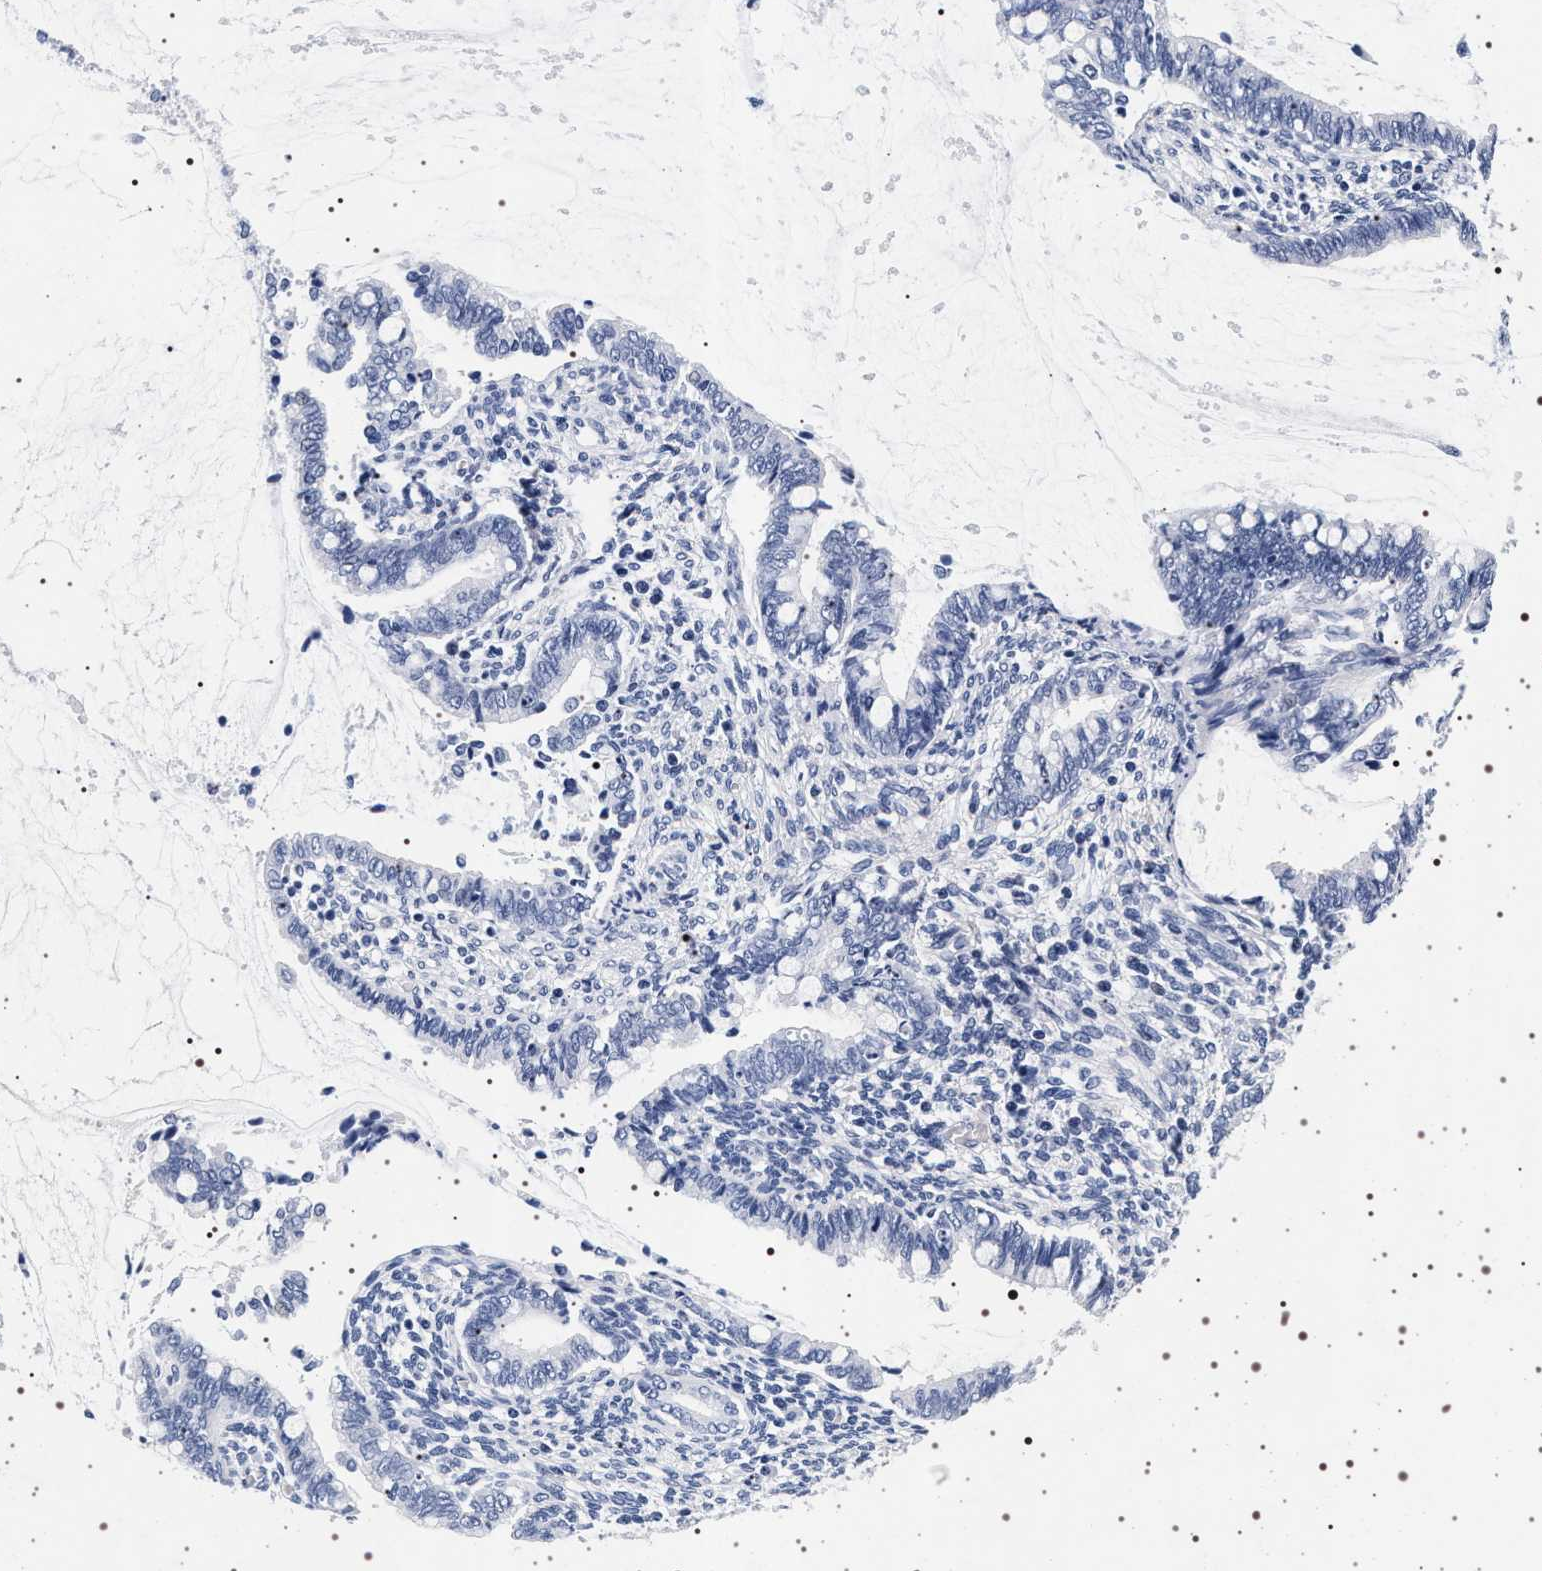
{"staining": {"intensity": "negative", "quantity": "none", "location": "none"}, "tissue": "cervical cancer", "cell_type": "Tumor cells", "image_type": "cancer", "snomed": [{"axis": "morphology", "description": "Adenocarcinoma, NOS"}, {"axis": "topography", "description": "Cervix"}], "caption": "Micrograph shows no significant protein staining in tumor cells of cervical cancer. (DAB (3,3'-diaminobenzidine) immunohistochemistry, high magnification).", "gene": "SYN1", "patient": {"sex": "female", "age": 44}}